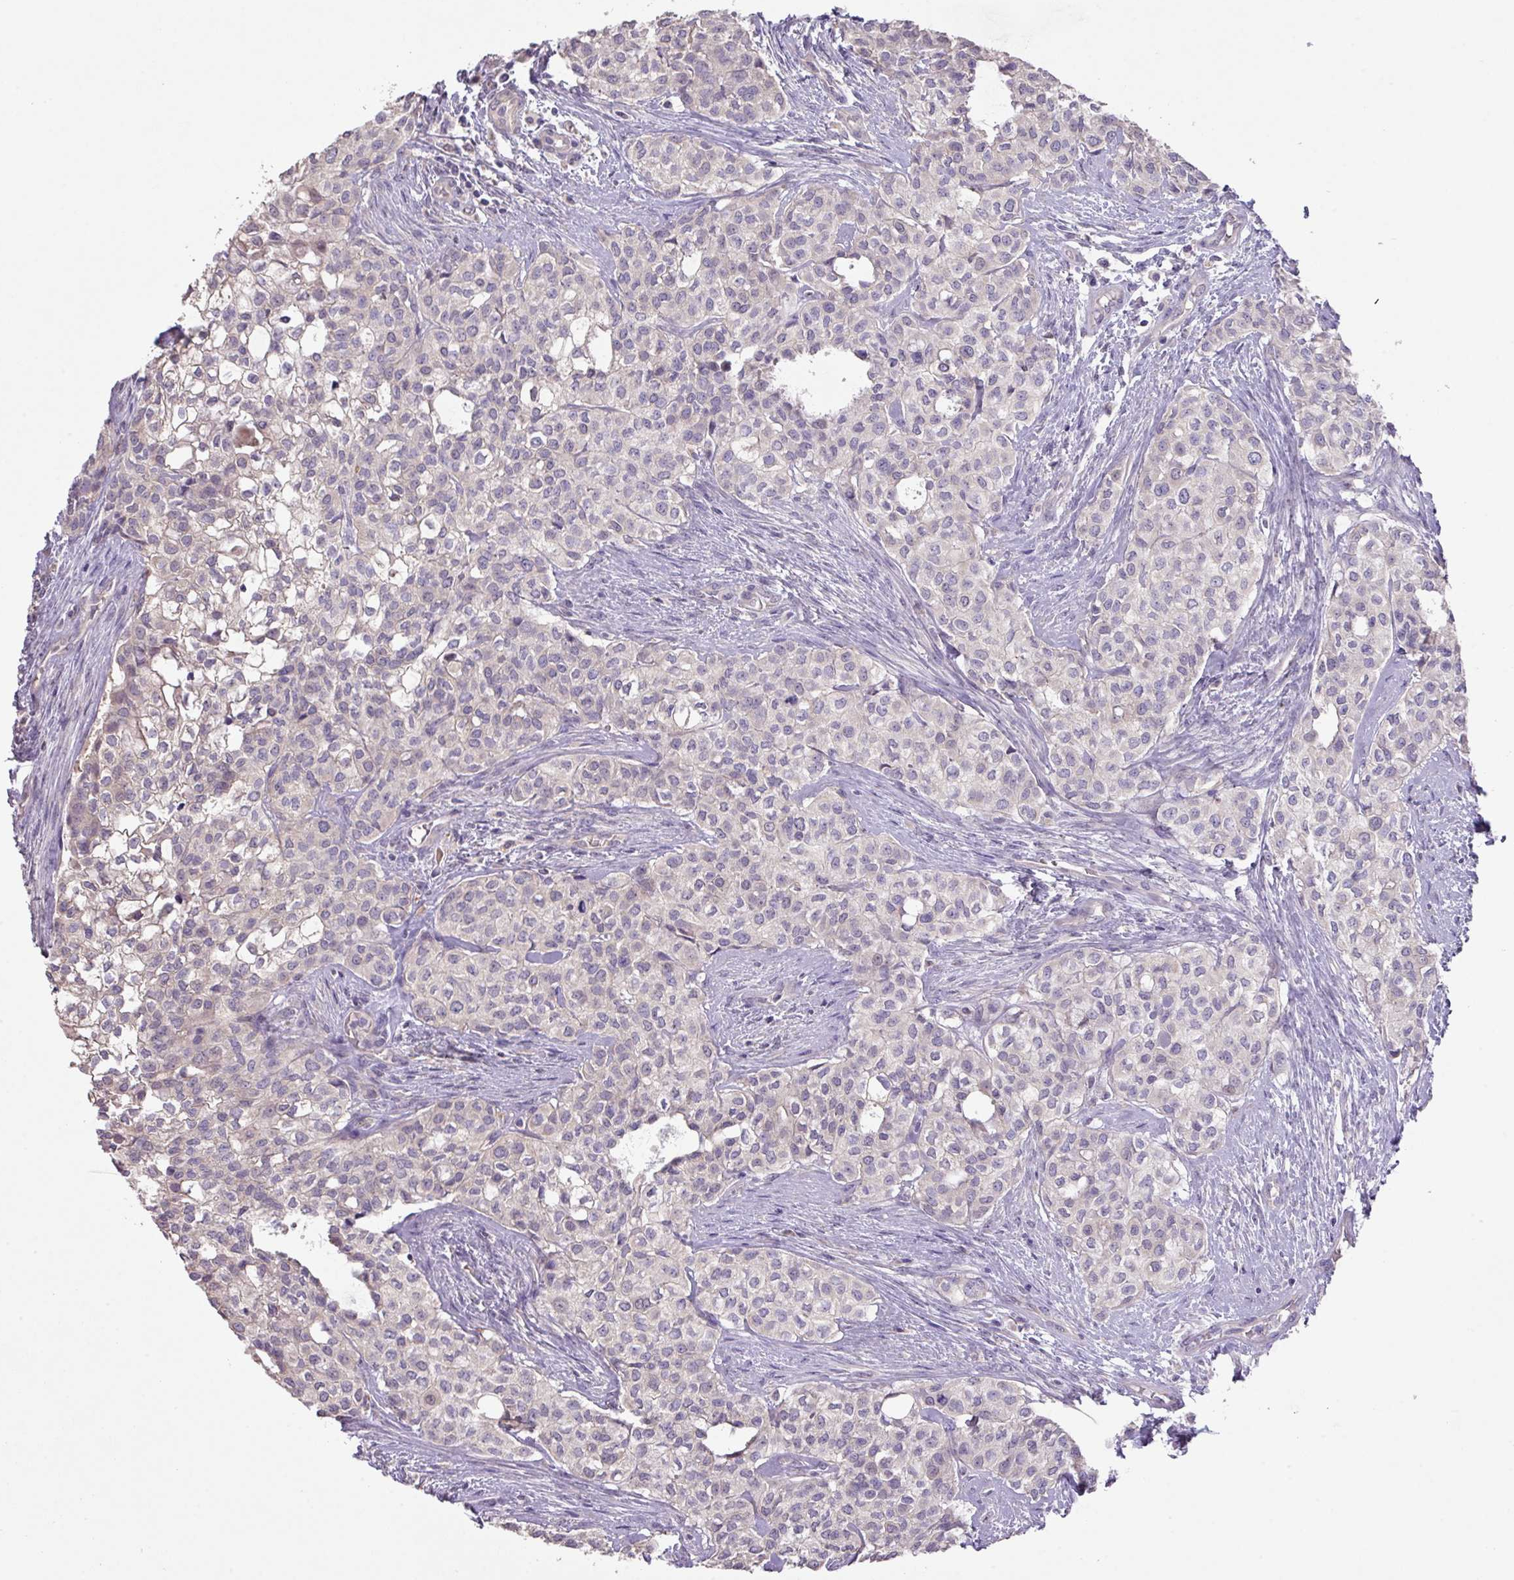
{"staining": {"intensity": "negative", "quantity": "none", "location": "none"}, "tissue": "head and neck cancer", "cell_type": "Tumor cells", "image_type": "cancer", "snomed": [{"axis": "morphology", "description": "Adenocarcinoma, NOS"}, {"axis": "topography", "description": "Head-Neck"}], "caption": "There is no significant positivity in tumor cells of head and neck cancer (adenocarcinoma).", "gene": "PRADC1", "patient": {"sex": "male", "age": 81}}